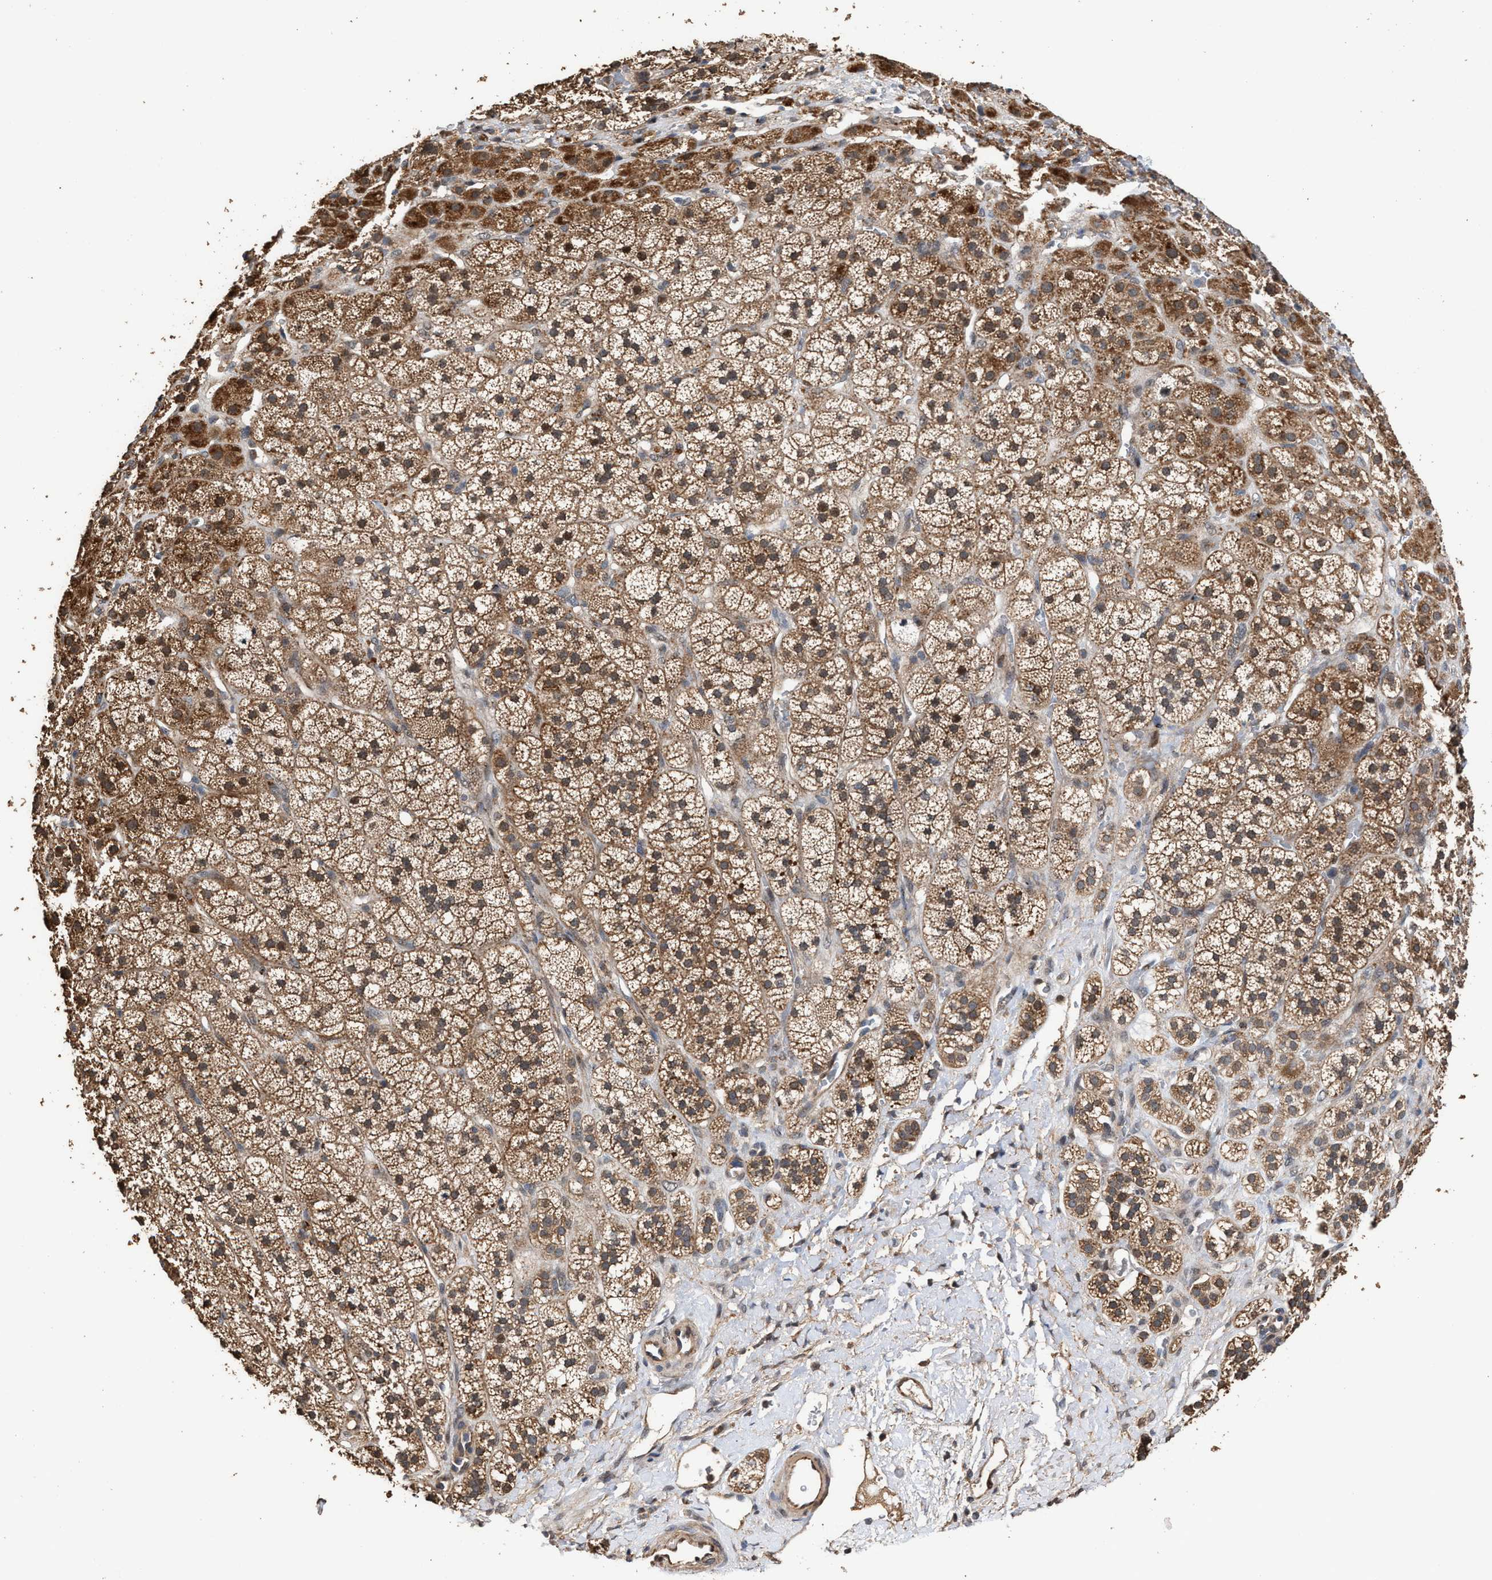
{"staining": {"intensity": "moderate", "quantity": ">75%", "location": "cytoplasmic/membranous"}, "tissue": "adrenal gland", "cell_type": "Glandular cells", "image_type": "normal", "snomed": [{"axis": "morphology", "description": "Normal tissue, NOS"}, {"axis": "topography", "description": "Adrenal gland"}], "caption": "Immunohistochemistry (IHC) of unremarkable human adrenal gland reveals medium levels of moderate cytoplasmic/membranous expression in about >75% of glandular cells. The staining was performed using DAB (3,3'-diaminobenzidine) to visualize the protein expression in brown, while the nuclei were stained in blue with hematoxylin (Magnification: 20x).", "gene": "ZNHIT6", "patient": {"sex": "male", "age": 56}}